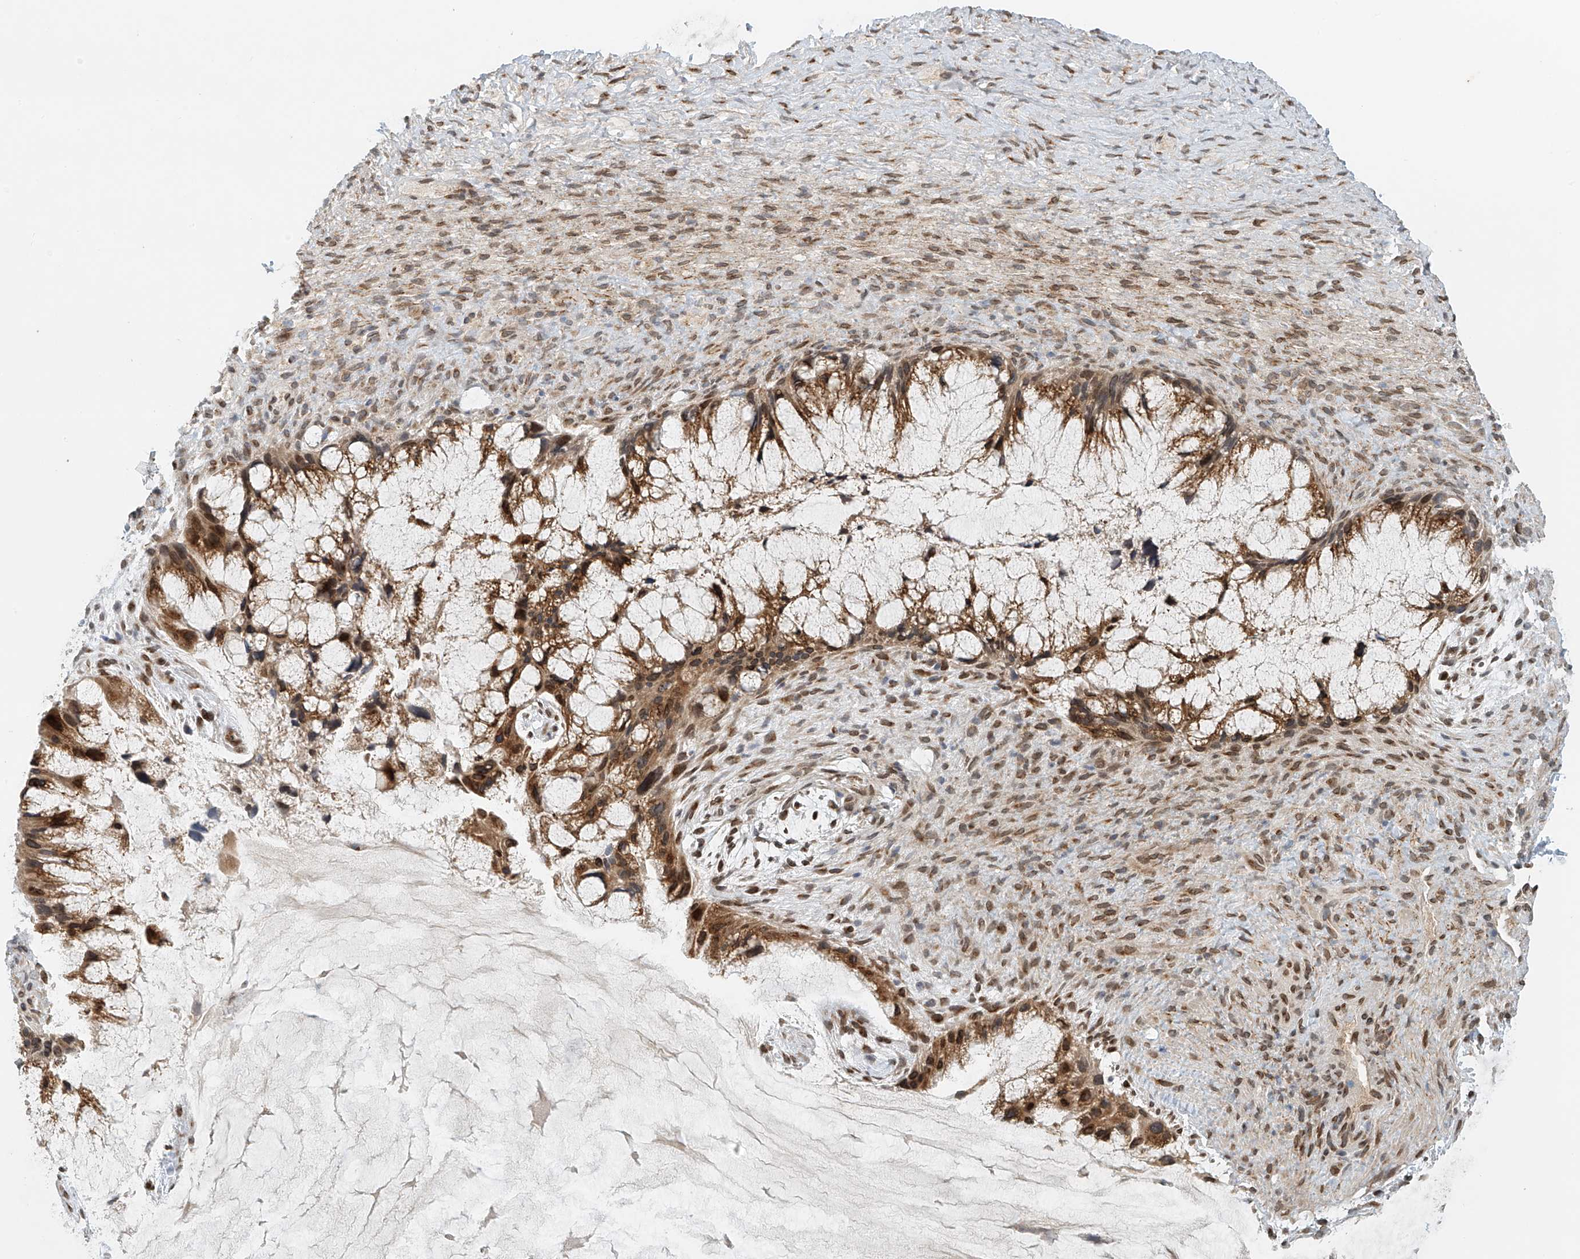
{"staining": {"intensity": "moderate", "quantity": ">75%", "location": "cytoplasmic/membranous,nuclear"}, "tissue": "ovarian cancer", "cell_type": "Tumor cells", "image_type": "cancer", "snomed": [{"axis": "morphology", "description": "Cystadenocarcinoma, mucinous, NOS"}, {"axis": "topography", "description": "Ovary"}], "caption": "Ovarian cancer (mucinous cystadenocarcinoma) stained for a protein (brown) shows moderate cytoplasmic/membranous and nuclear positive positivity in about >75% of tumor cells.", "gene": "STARD9", "patient": {"sex": "female", "age": 37}}